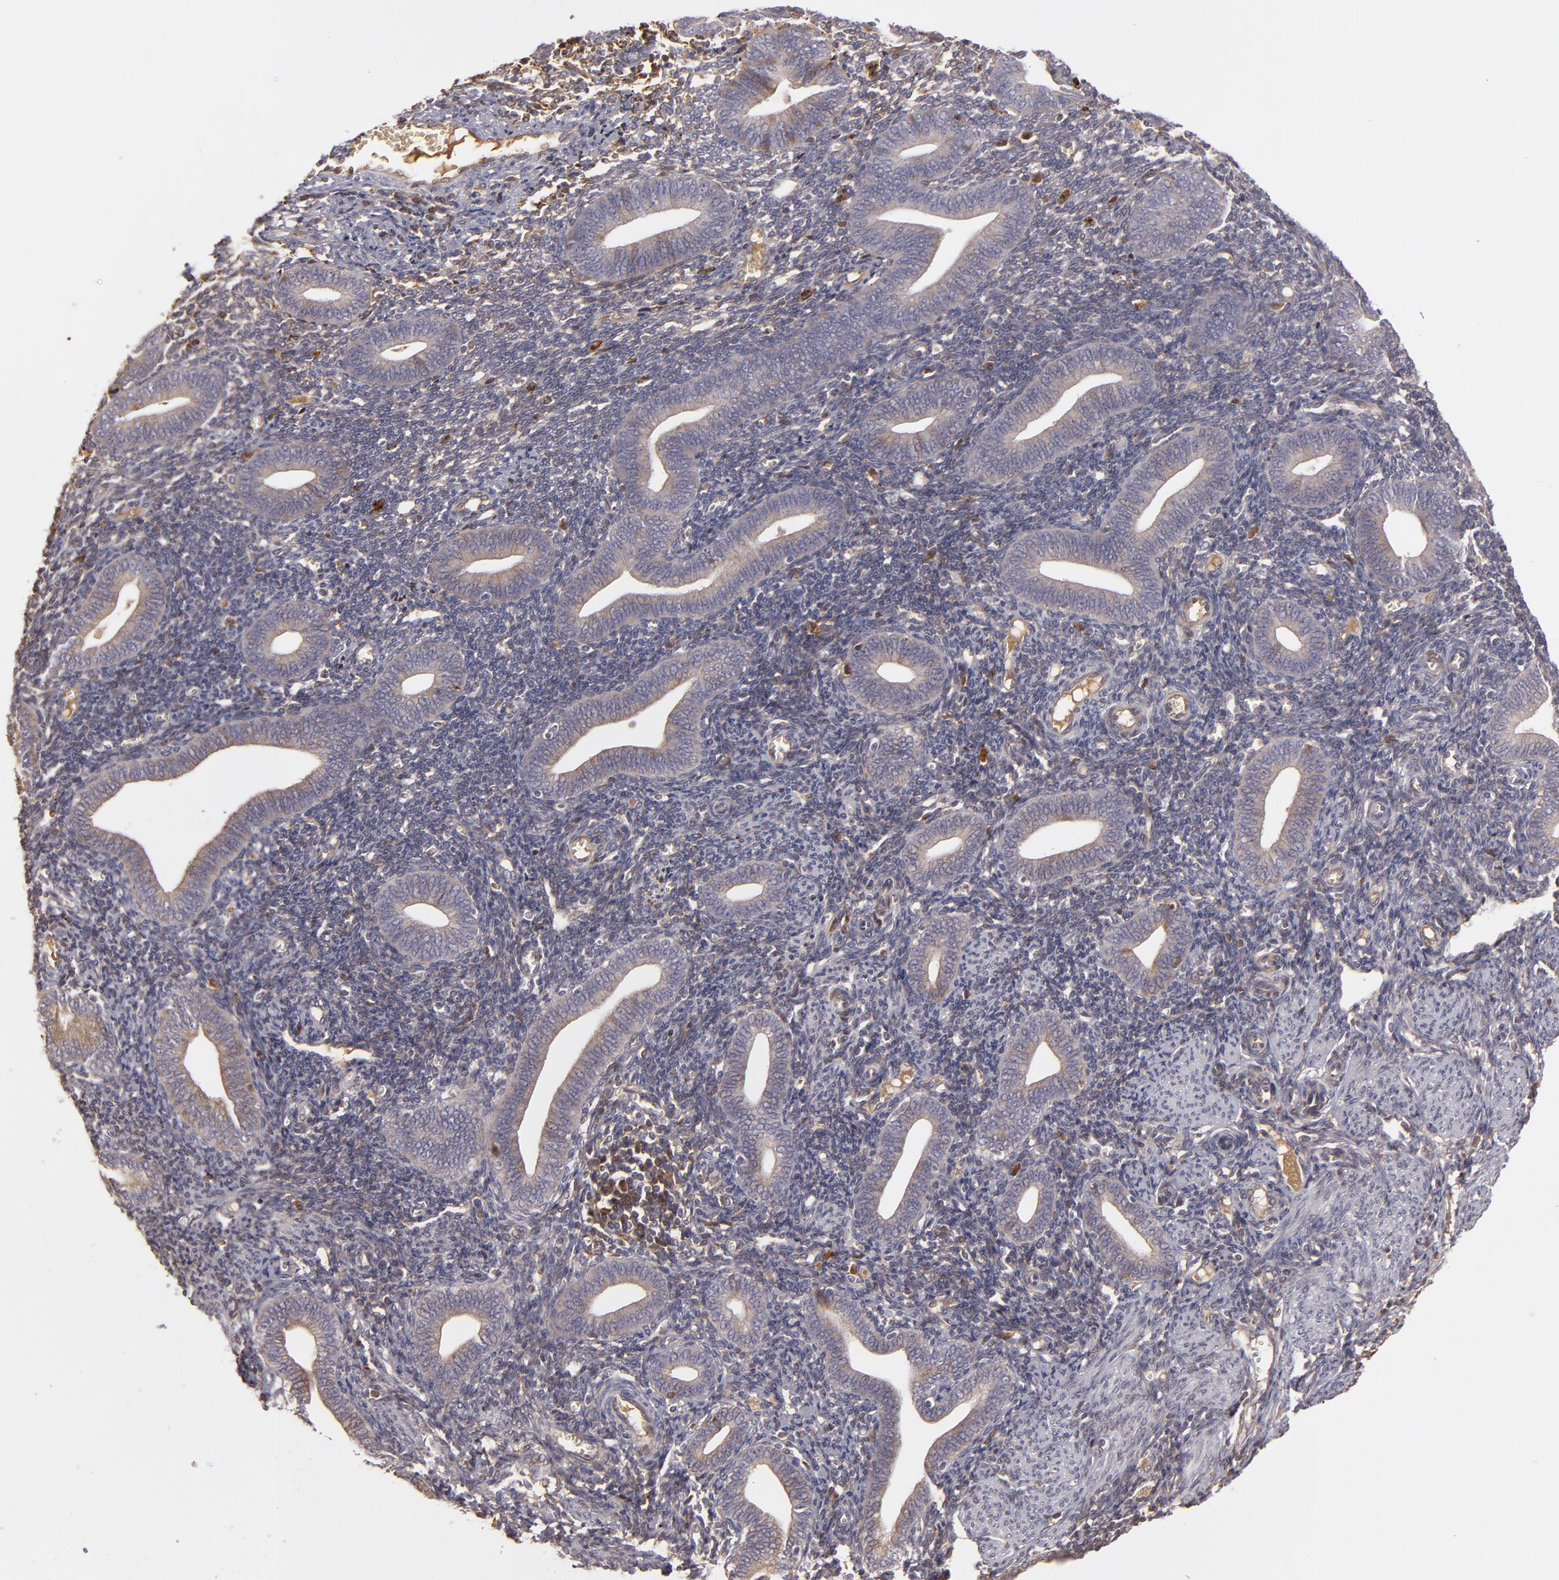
{"staining": {"intensity": "moderate", "quantity": ">75%", "location": "cytoplasmic/membranous"}, "tissue": "endometrium", "cell_type": "Cells in endometrial stroma", "image_type": "normal", "snomed": [{"axis": "morphology", "description": "Normal tissue, NOS"}, {"axis": "topography", "description": "Uterus"}, {"axis": "topography", "description": "Endometrium"}], "caption": "The image reveals staining of unremarkable endometrium, revealing moderate cytoplasmic/membranous protein staining (brown color) within cells in endometrial stroma. Ihc stains the protein in brown and the nuclei are stained blue.", "gene": "CFB", "patient": {"sex": "female", "age": 33}}